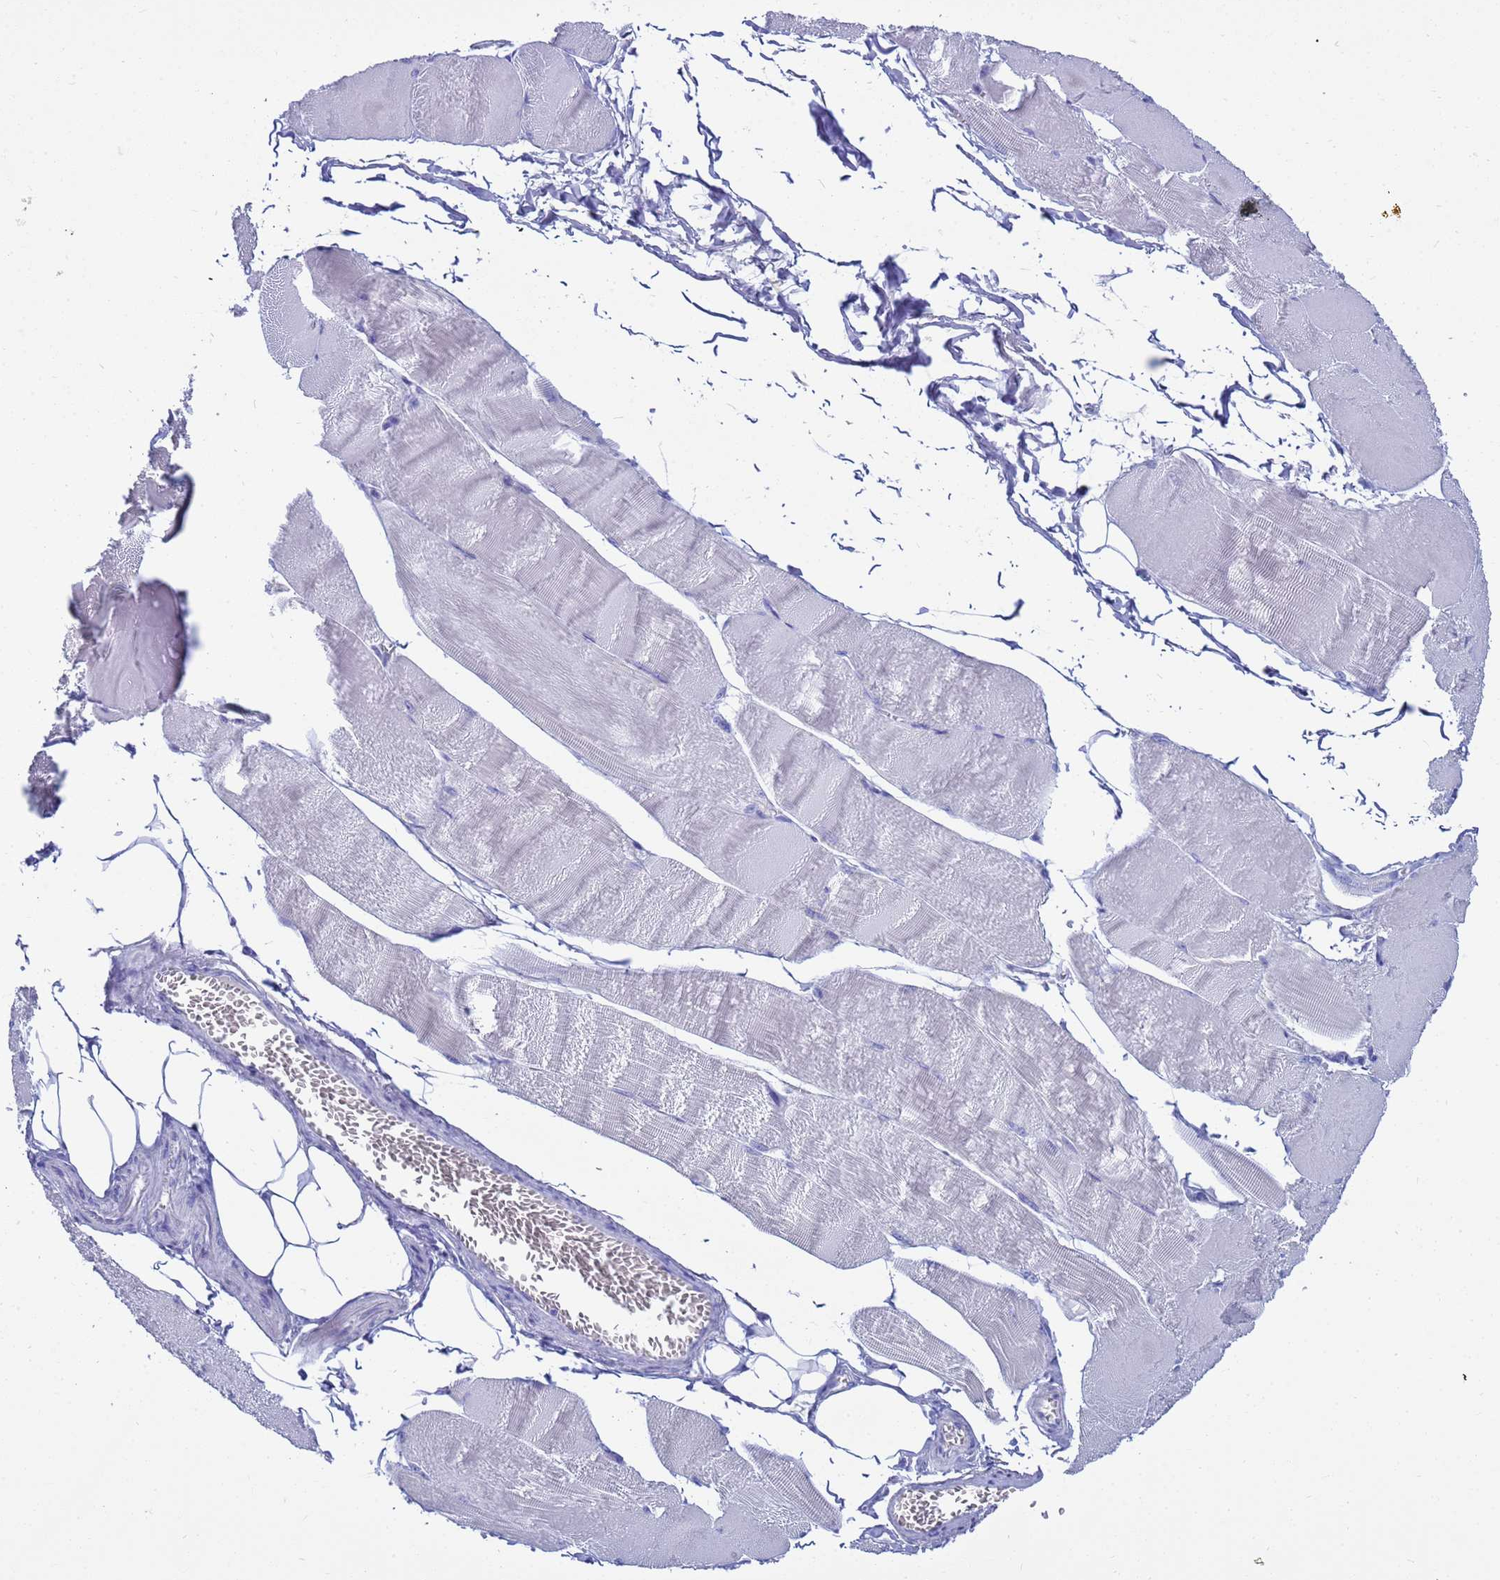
{"staining": {"intensity": "negative", "quantity": "none", "location": "none"}, "tissue": "skeletal muscle", "cell_type": "Myocytes", "image_type": "normal", "snomed": [{"axis": "morphology", "description": "Normal tissue, NOS"}, {"axis": "morphology", "description": "Basal cell carcinoma"}, {"axis": "topography", "description": "Skeletal muscle"}], "caption": "Protein analysis of normal skeletal muscle demonstrates no significant expression in myocytes. Nuclei are stained in blue.", "gene": "SYCN", "patient": {"sex": "female", "age": 64}}